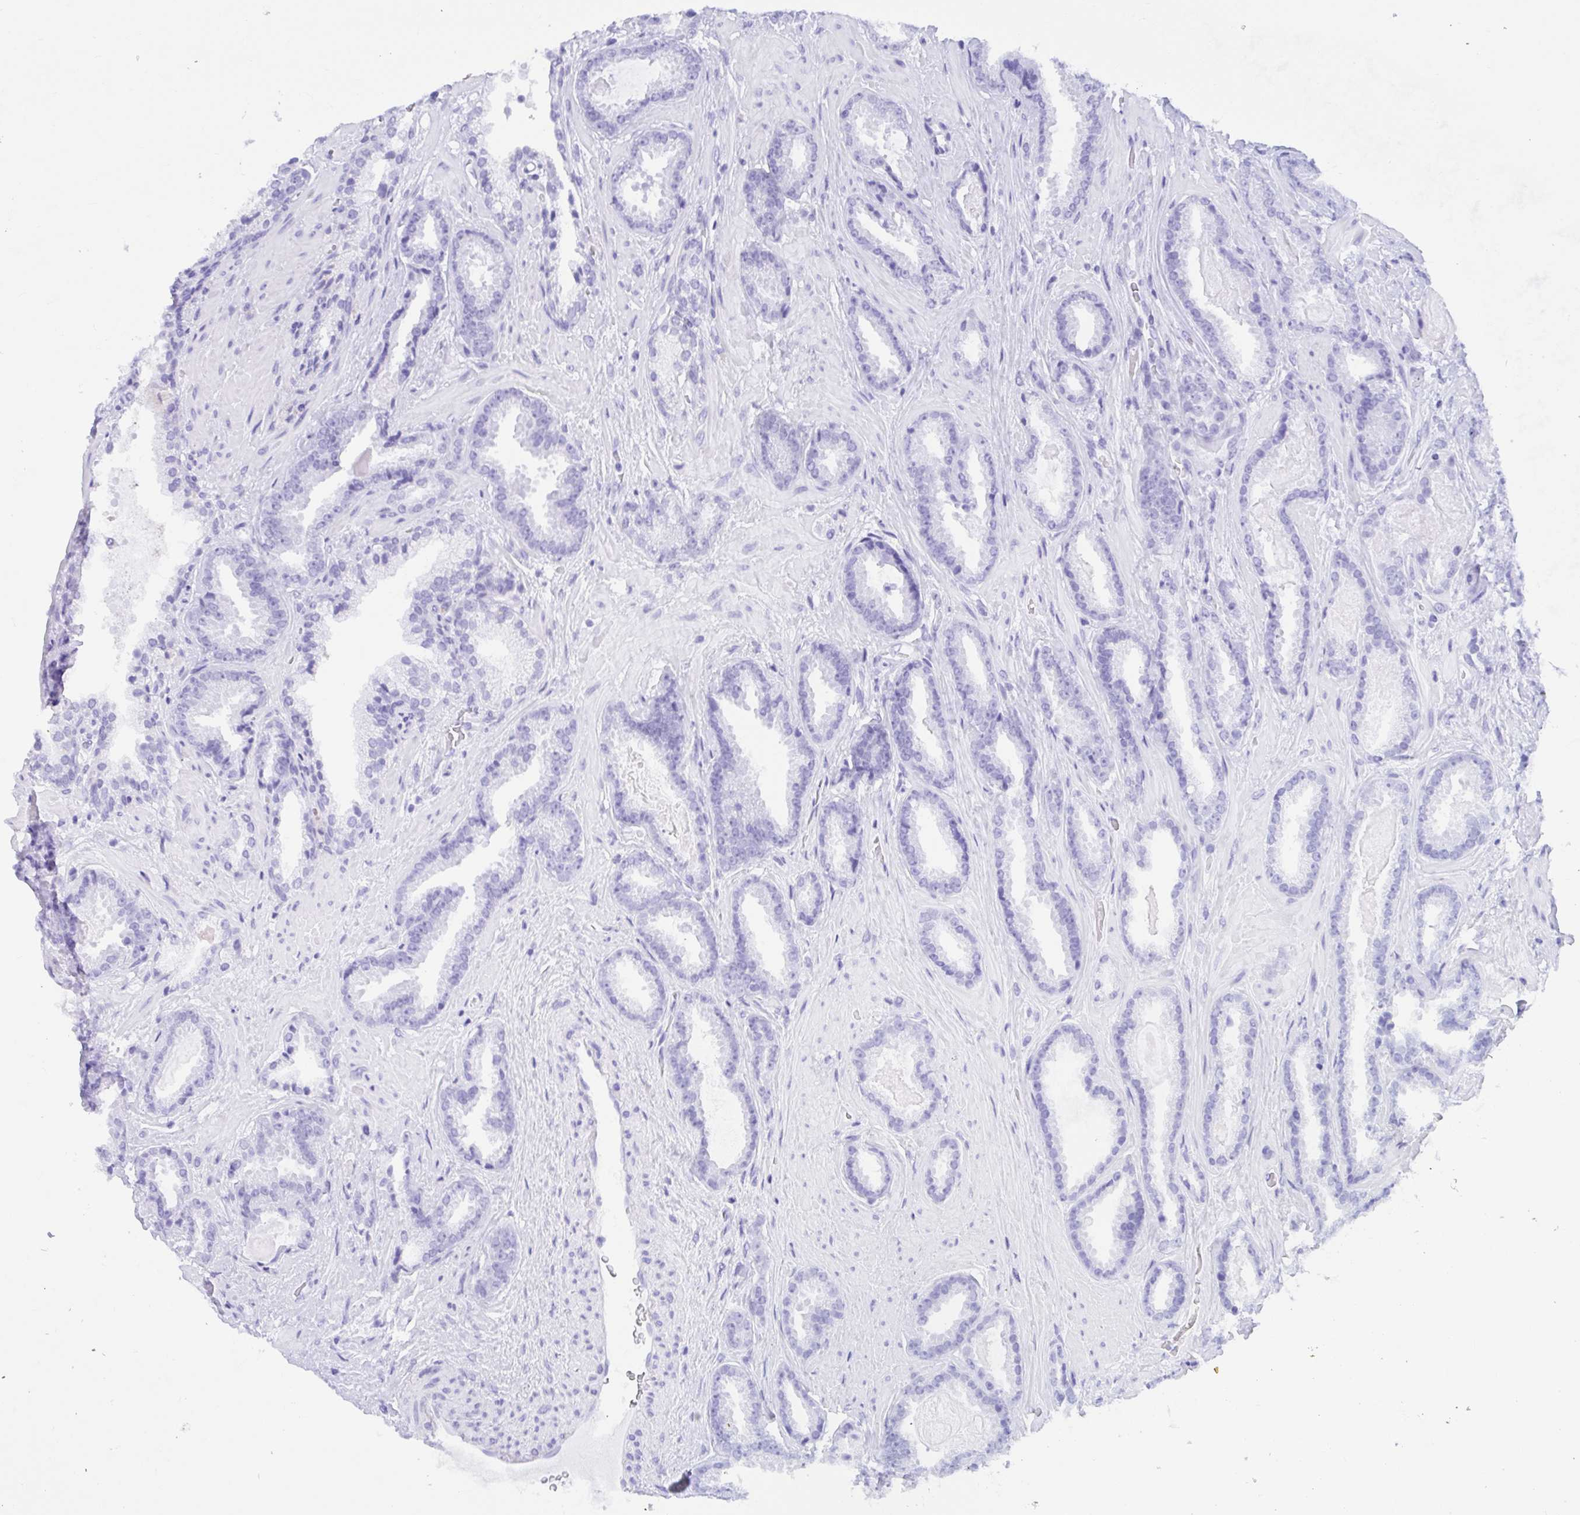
{"staining": {"intensity": "negative", "quantity": "none", "location": "none"}, "tissue": "prostate cancer", "cell_type": "Tumor cells", "image_type": "cancer", "snomed": [{"axis": "morphology", "description": "Adenocarcinoma, Low grade"}, {"axis": "topography", "description": "Prostate"}], "caption": "Immunohistochemistry (IHC) histopathology image of prostate low-grade adenocarcinoma stained for a protein (brown), which displays no staining in tumor cells.", "gene": "ANK1", "patient": {"sex": "male", "age": 62}}